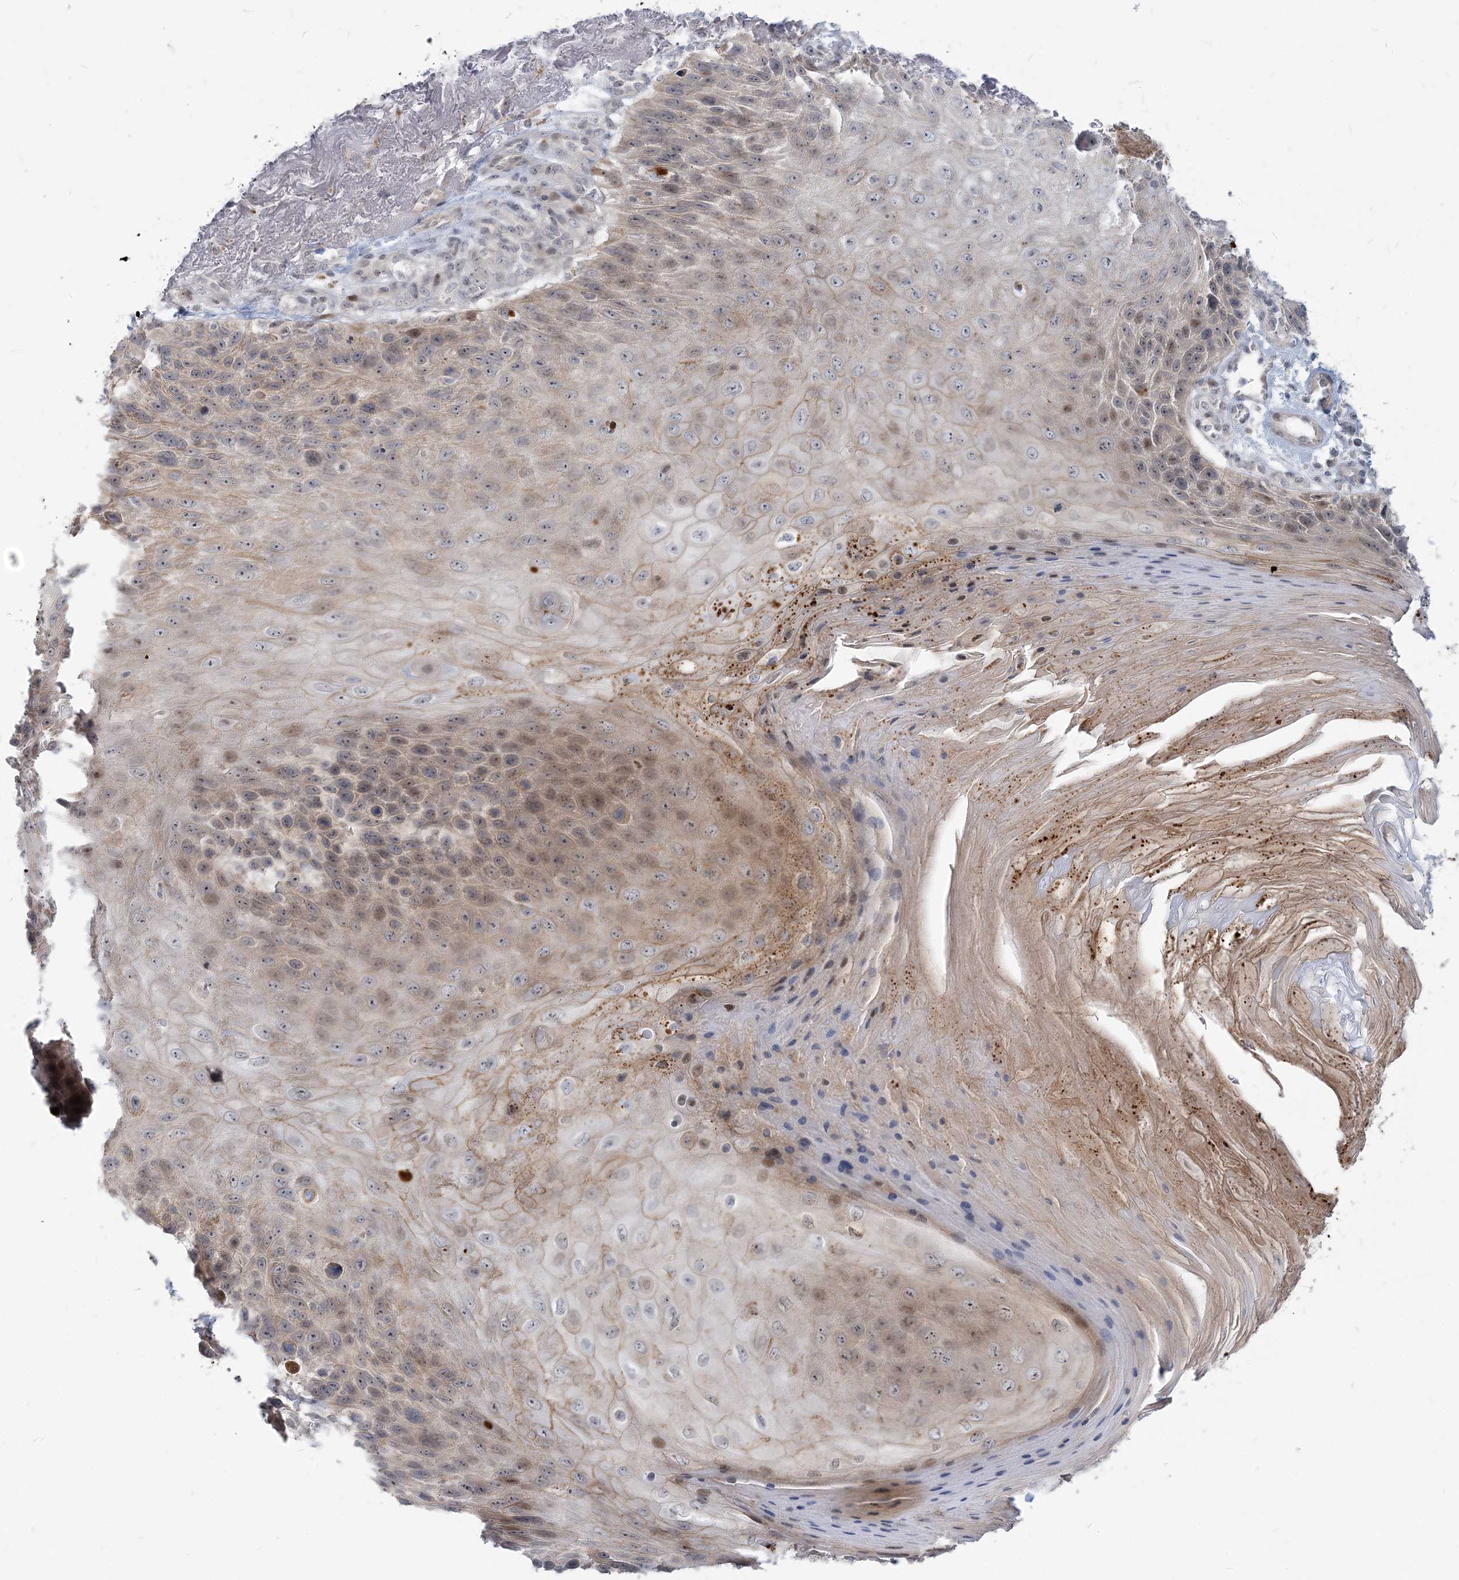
{"staining": {"intensity": "moderate", "quantity": "25%-75%", "location": "cytoplasmic/membranous,nuclear"}, "tissue": "skin cancer", "cell_type": "Tumor cells", "image_type": "cancer", "snomed": [{"axis": "morphology", "description": "Squamous cell carcinoma, NOS"}, {"axis": "topography", "description": "Skin"}], "caption": "The photomicrograph reveals staining of skin cancer, revealing moderate cytoplasmic/membranous and nuclear protein positivity (brown color) within tumor cells.", "gene": "SDAD1", "patient": {"sex": "female", "age": 88}}